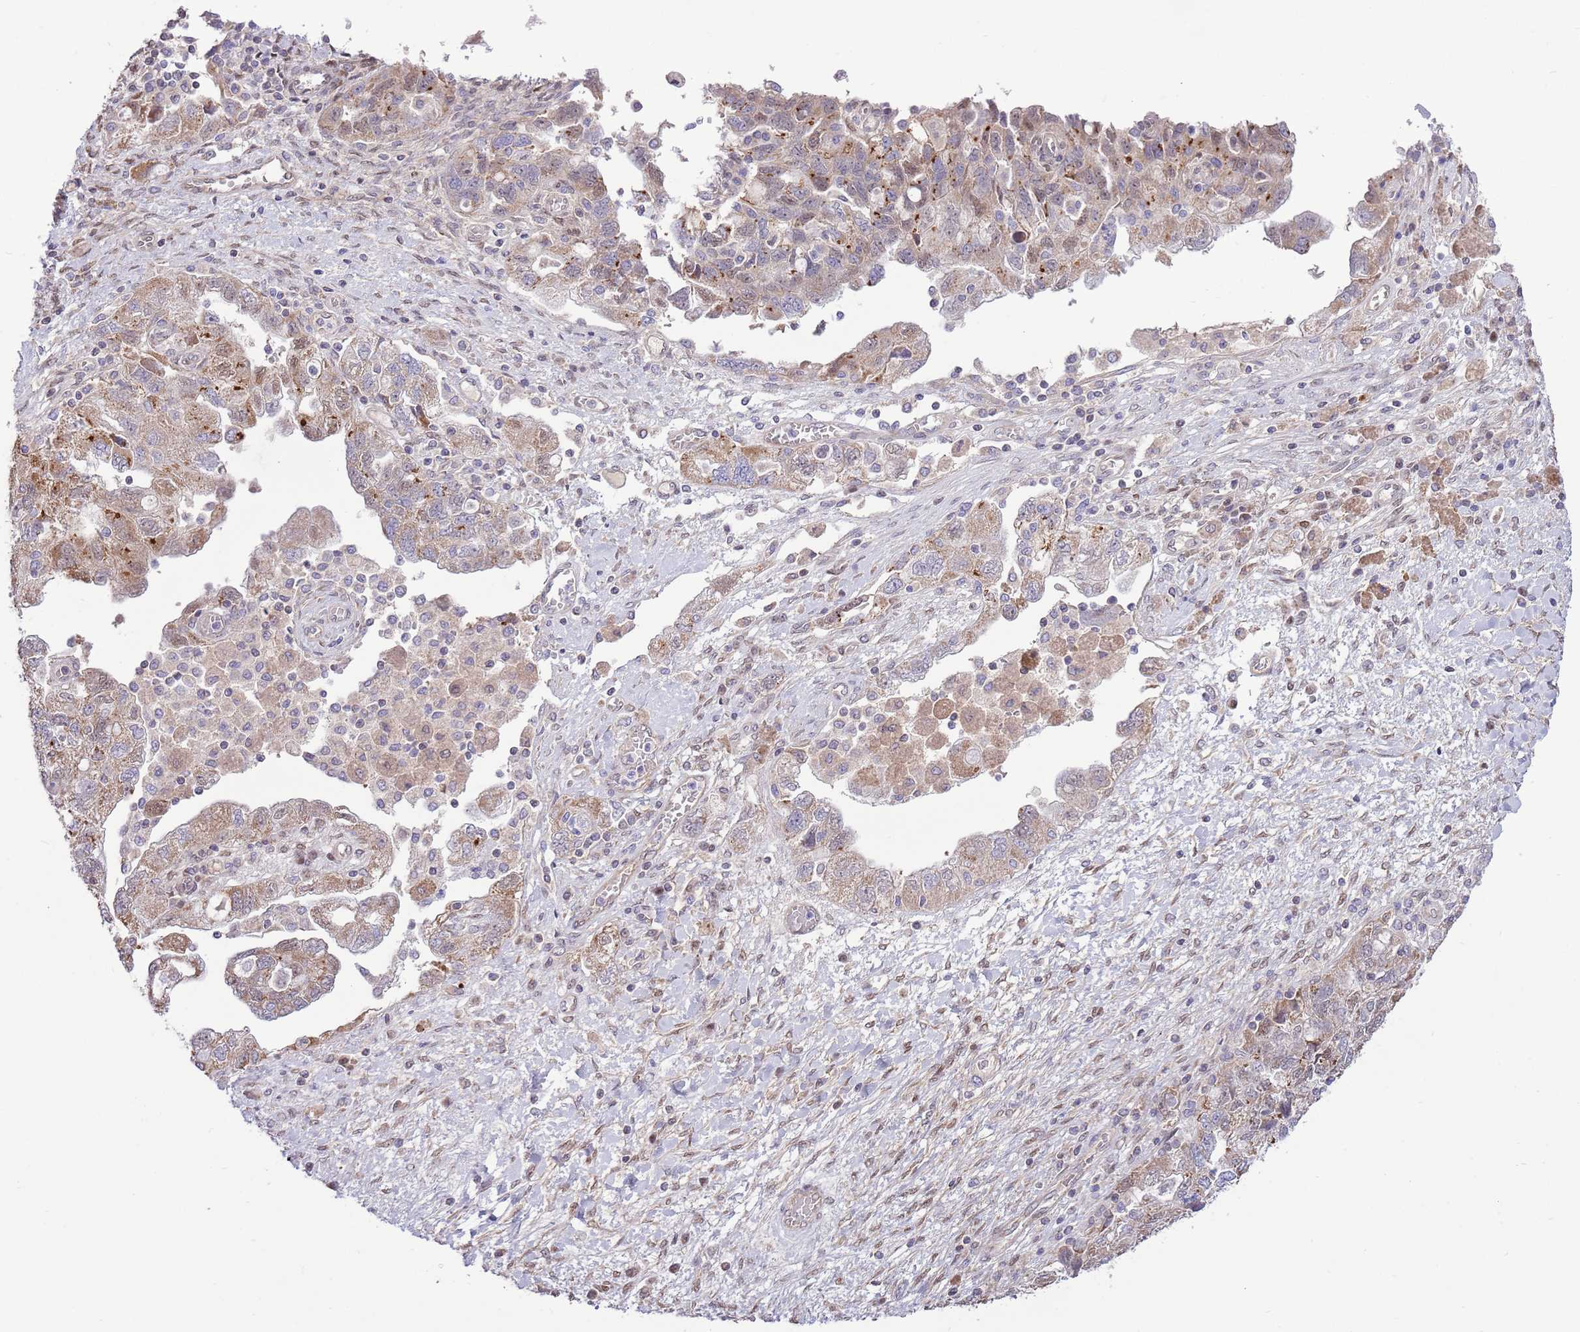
{"staining": {"intensity": "moderate", "quantity": "25%-75%", "location": "cytoplasmic/membranous"}, "tissue": "ovarian cancer", "cell_type": "Tumor cells", "image_type": "cancer", "snomed": [{"axis": "morphology", "description": "Carcinoma, NOS"}, {"axis": "morphology", "description": "Cystadenocarcinoma, serous, NOS"}, {"axis": "topography", "description": "Ovary"}], "caption": "Tumor cells show moderate cytoplasmic/membranous positivity in about 25%-75% of cells in ovarian cancer (carcinoma).", "gene": "ARL2BP", "patient": {"sex": "female", "age": 69}}